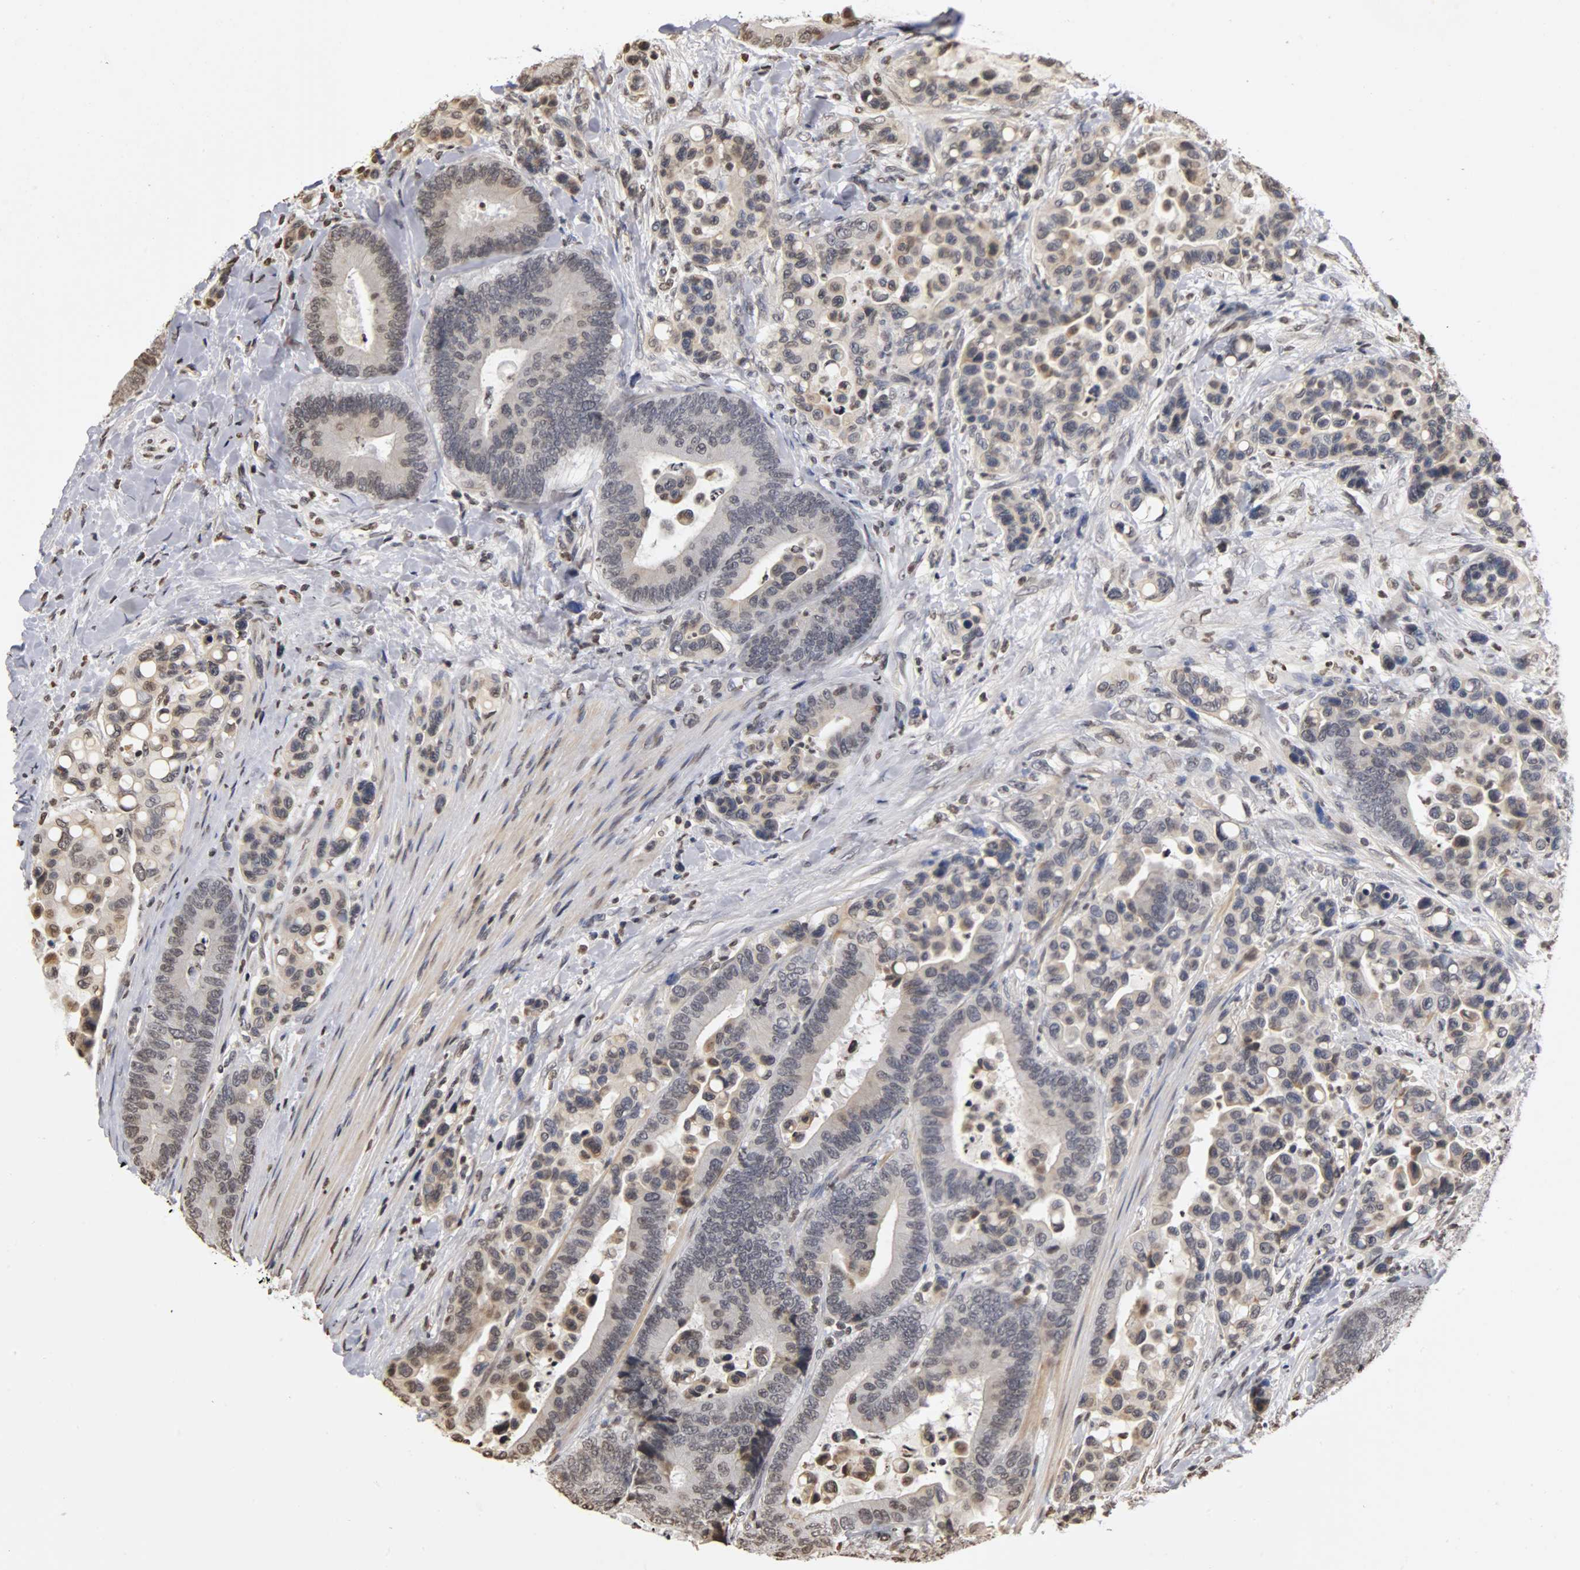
{"staining": {"intensity": "weak", "quantity": "25%-75%", "location": "nuclear"}, "tissue": "colorectal cancer", "cell_type": "Tumor cells", "image_type": "cancer", "snomed": [{"axis": "morphology", "description": "Normal tissue, NOS"}, {"axis": "morphology", "description": "Adenocarcinoma, NOS"}, {"axis": "topography", "description": "Colon"}], "caption": "Tumor cells reveal low levels of weak nuclear staining in about 25%-75% of cells in colorectal adenocarcinoma.", "gene": "ERCC2", "patient": {"sex": "male", "age": 82}}